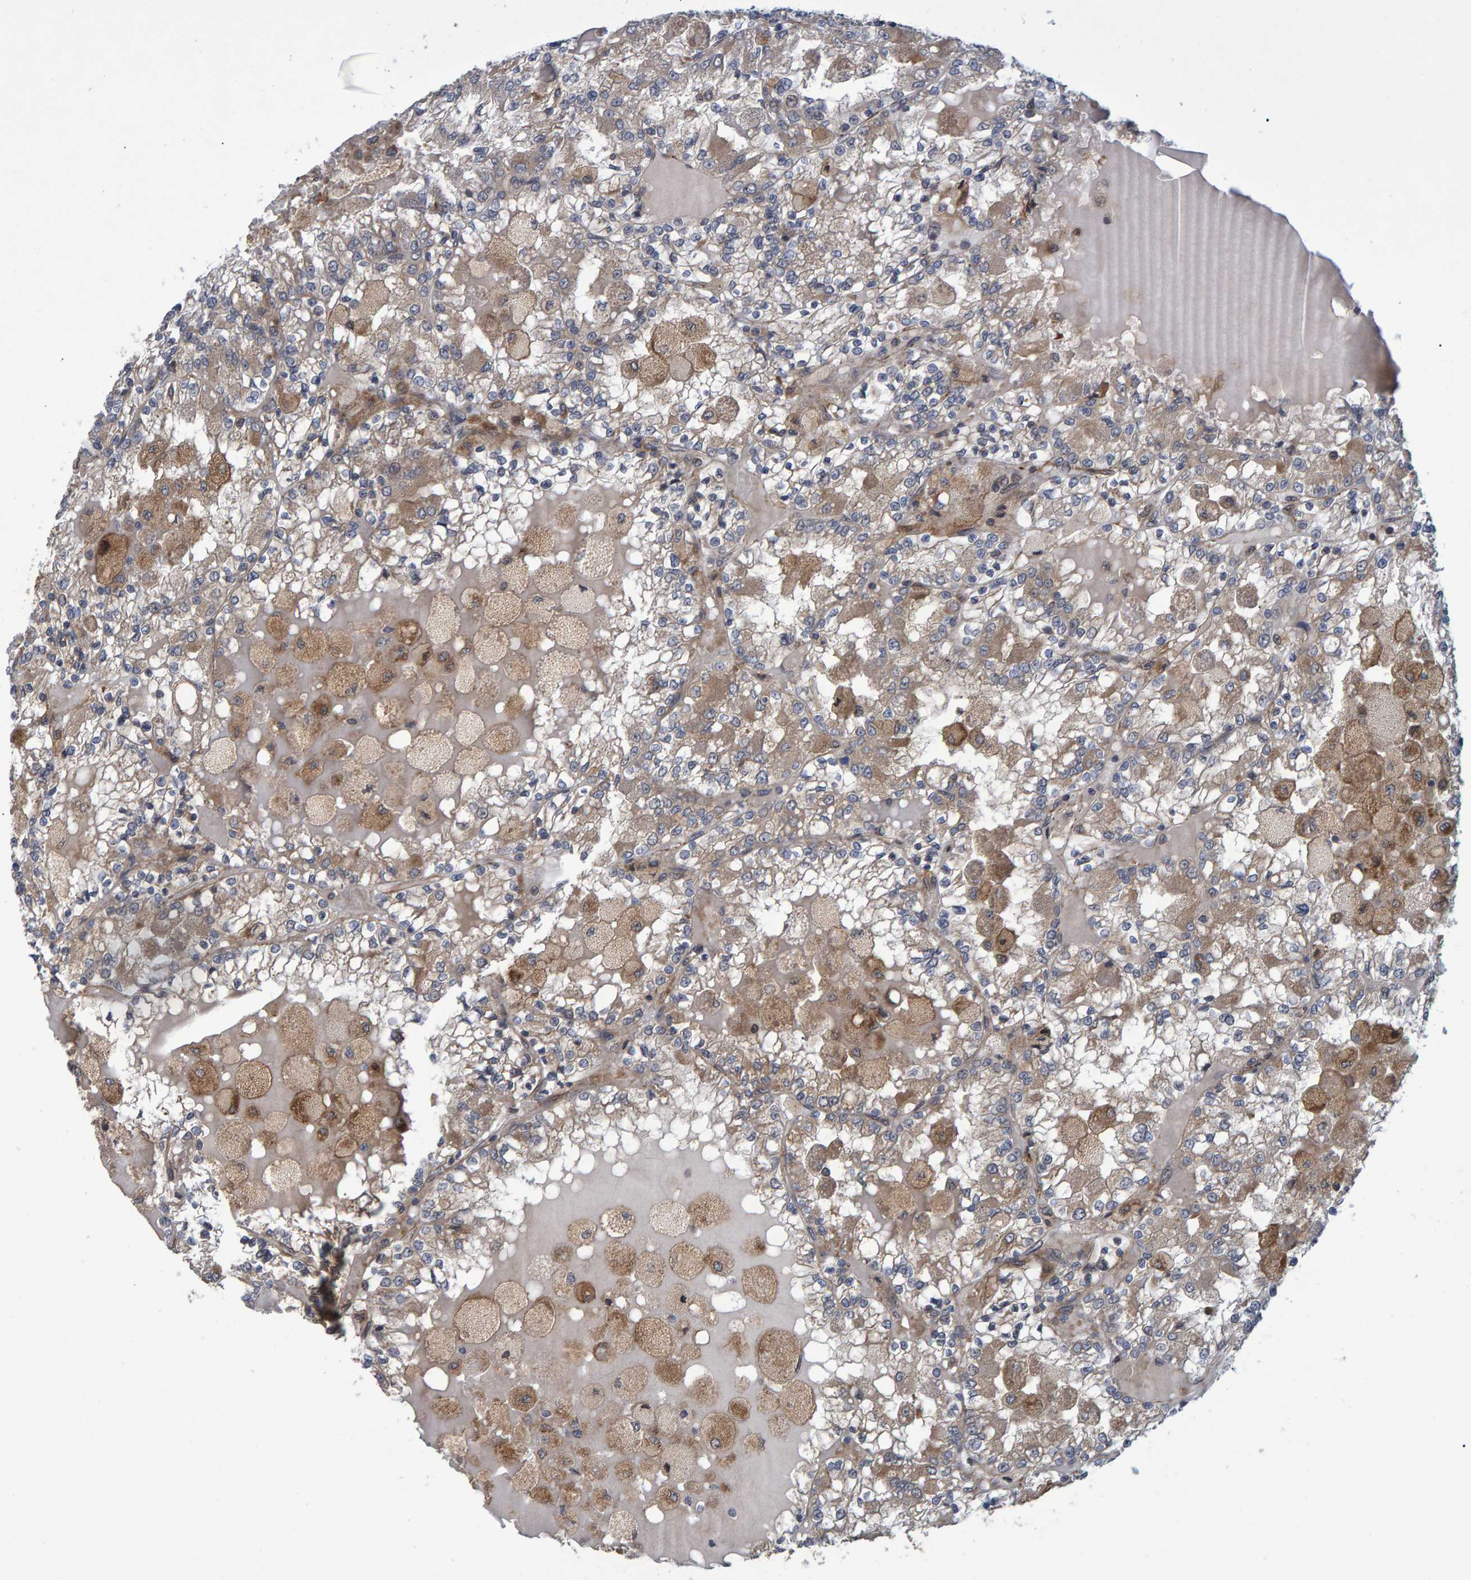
{"staining": {"intensity": "weak", "quantity": ">75%", "location": "cytoplasmic/membranous"}, "tissue": "renal cancer", "cell_type": "Tumor cells", "image_type": "cancer", "snomed": [{"axis": "morphology", "description": "Adenocarcinoma, NOS"}, {"axis": "topography", "description": "Kidney"}], "caption": "This photomicrograph reveals renal adenocarcinoma stained with IHC to label a protein in brown. The cytoplasmic/membranous of tumor cells show weak positivity for the protein. Nuclei are counter-stained blue.", "gene": "ATP6V1H", "patient": {"sex": "female", "age": 56}}